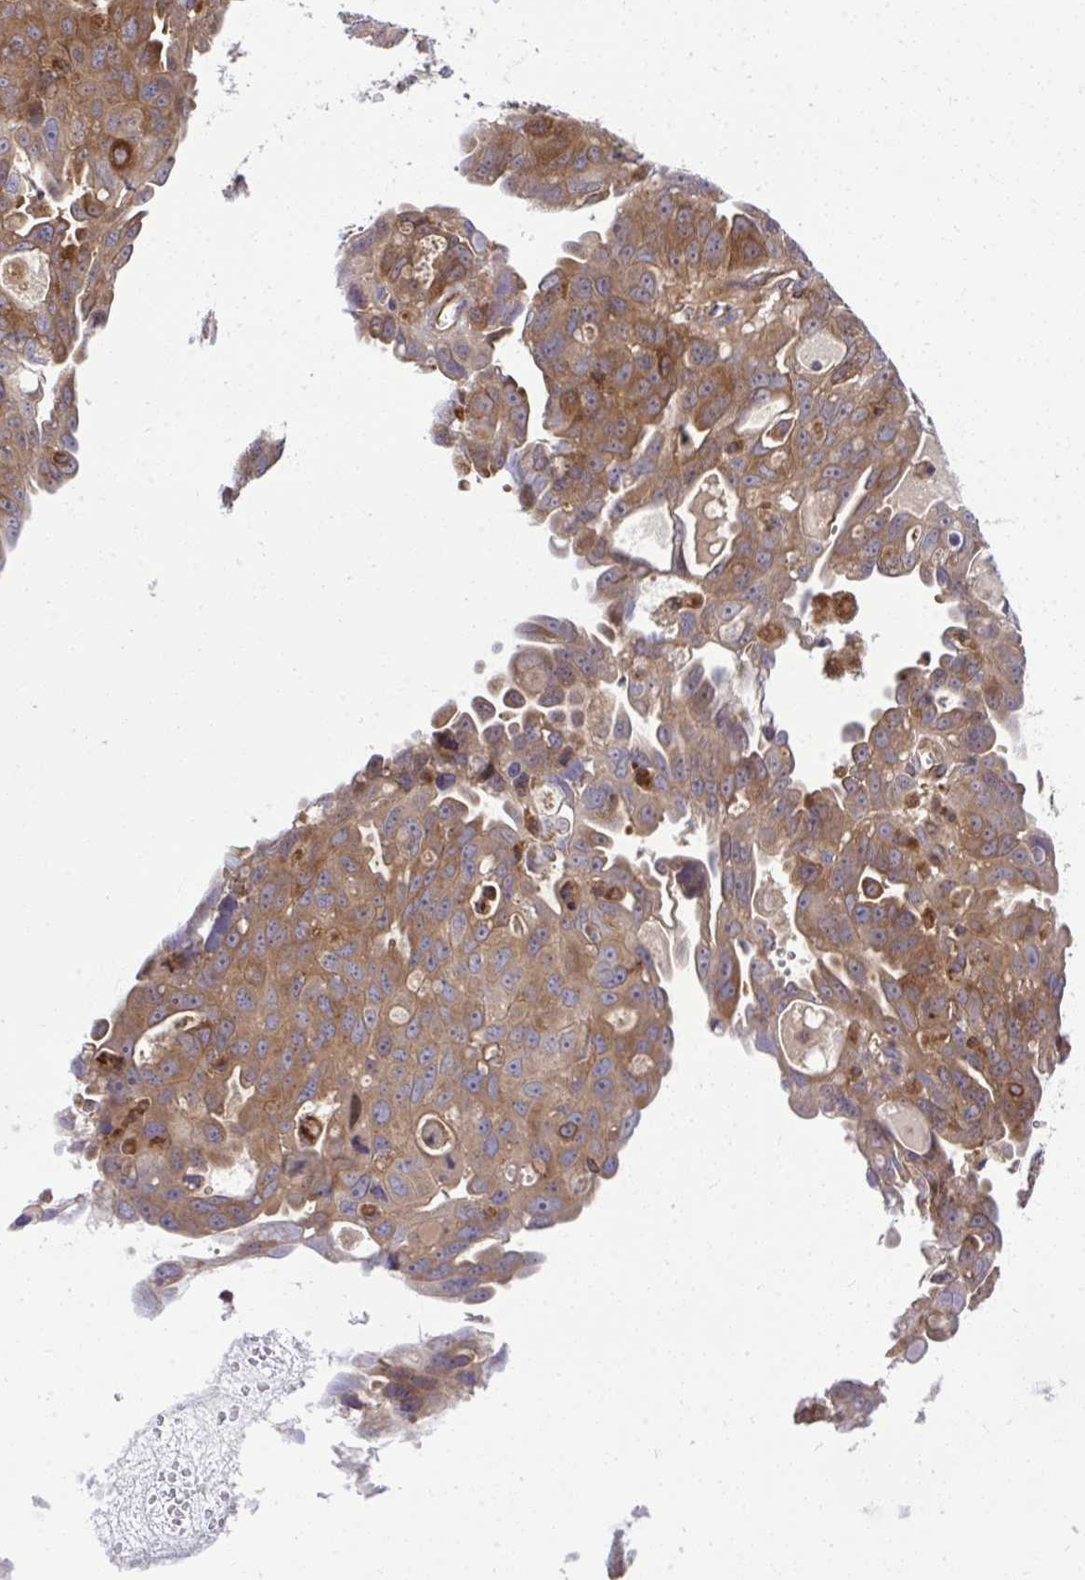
{"staining": {"intensity": "weak", "quantity": ">75%", "location": "cytoplasmic/membranous"}, "tissue": "ovarian cancer", "cell_type": "Tumor cells", "image_type": "cancer", "snomed": [{"axis": "morphology", "description": "Carcinoma, endometroid"}, {"axis": "topography", "description": "Ovary"}], "caption": "Ovarian cancer (endometroid carcinoma) stained with immunohistochemistry (IHC) shows weak cytoplasmic/membranous staining in about >75% of tumor cells.", "gene": "PAIP2", "patient": {"sex": "female", "age": 70}}